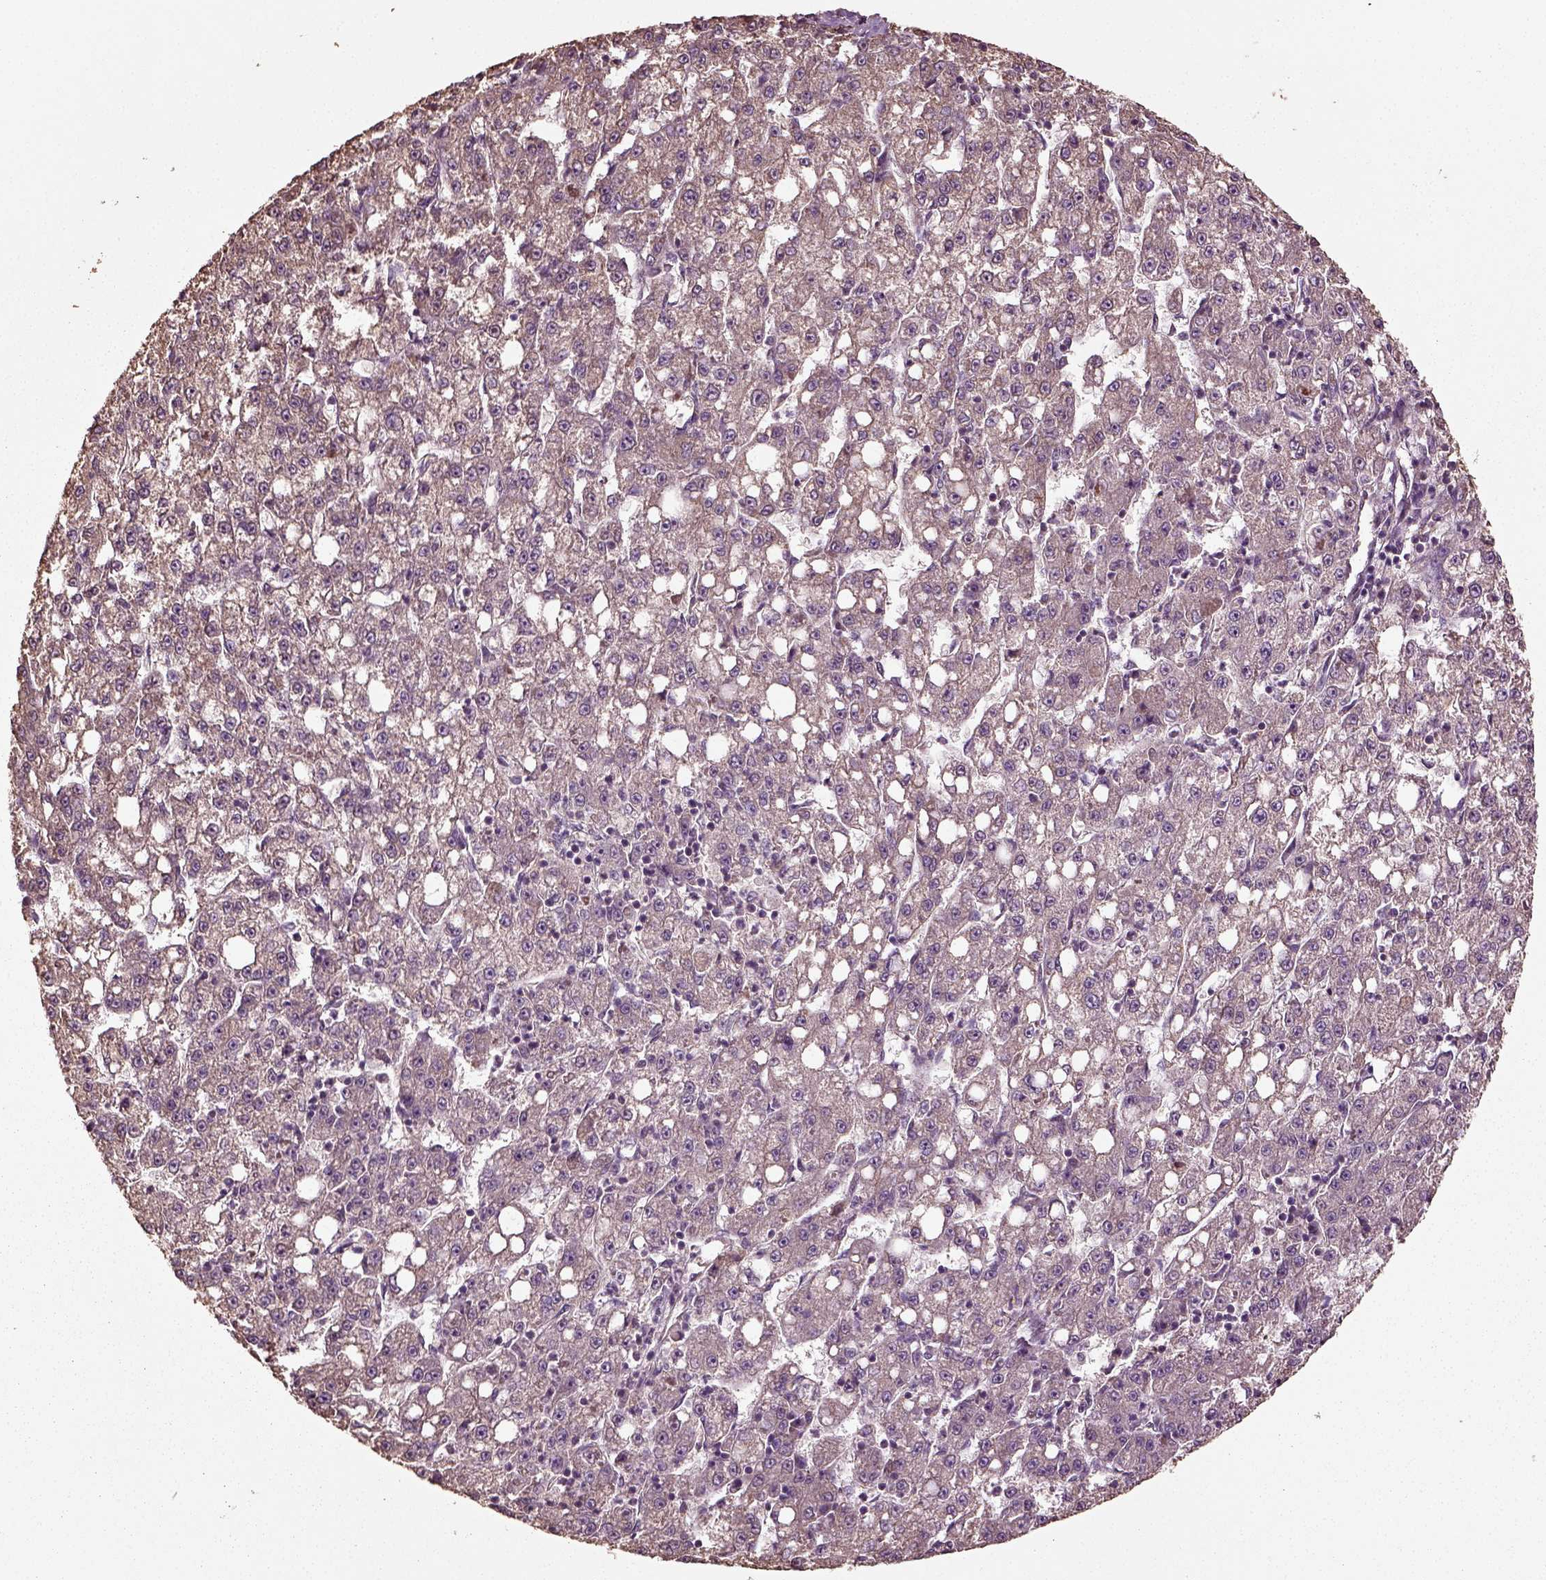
{"staining": {"intensity": "weak", "quantity": "25%-75%", "location": "cytoplasmic/membranous"}, "tissue": "liver cancer", "cell_type": "Tumor cells", "image_type": "cancer", "snomed": [{"axis": "morphology", "description": "Carcinoma, Hepatocellular, NOS"}, {"axis": "topography", "description": "Liver"}], "caption": "Protein expression analysis of liver cancer (hepatocellular carcinoma) exhibits weak cytoplasmic/membranous expression in approximately 25%-75% of tumor cells. The protein of interest is stained brown, and the nuclei are stained in blue (DAB (3,3'-diaminobenzidine) IHC with brightfield microscopy, high magnification).", "gene": "ERV3-1", "patient": {"sex": "female", "age": 65}}